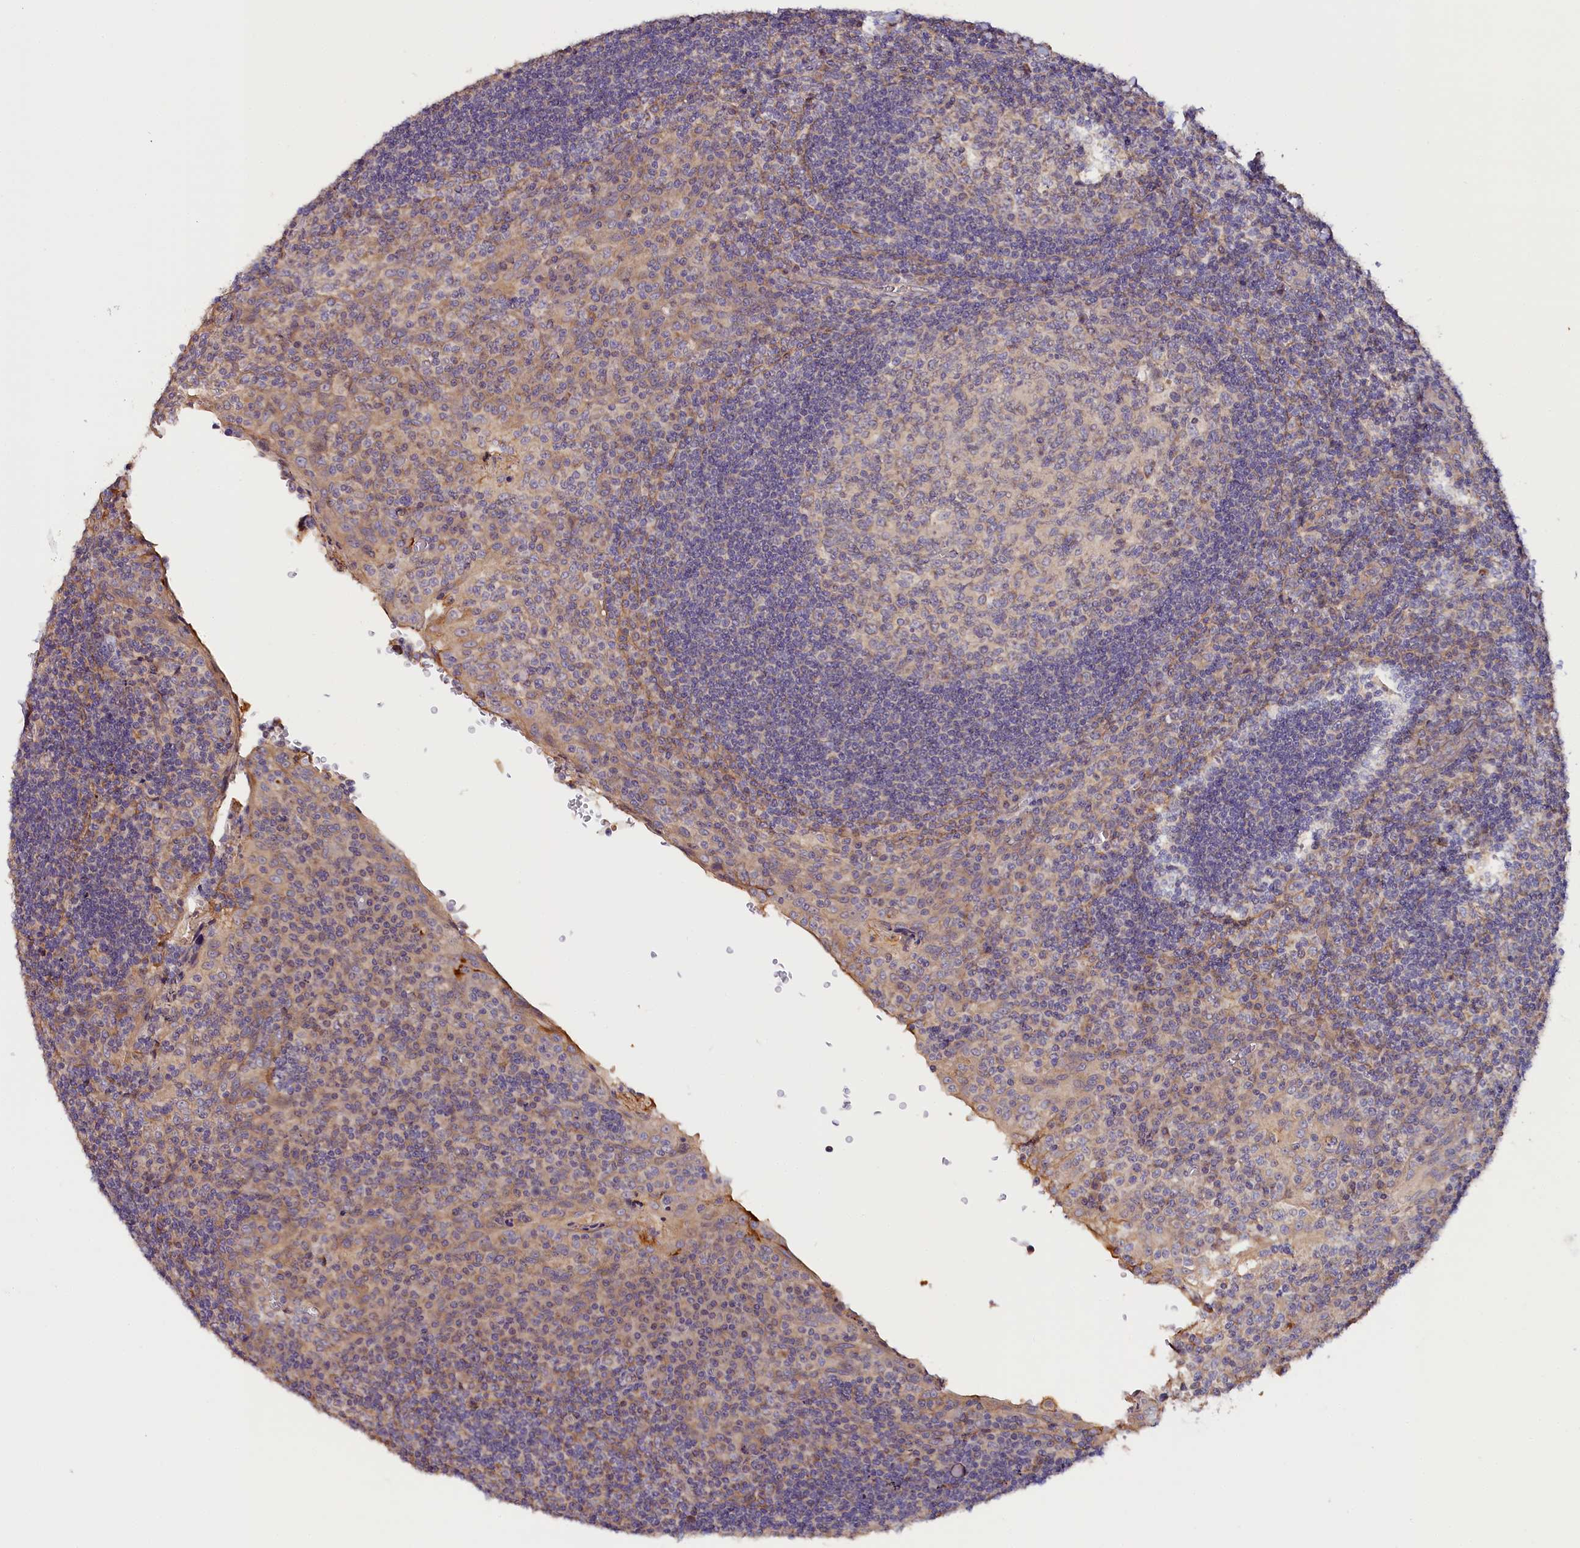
{"staining": {"intensity": "negative", "quantity": "none", "location": "none"}, "tissue": "tonsil", "cell_type": "Germinal center cells", "image_type": "normal", "snomed": [{"axis": "morphology", "description": "Normal tissue, NOS"}, {"axis": "topography", "description": "Tonsil"}], "caption": "IHC photomicrograph of benign tonsil: human tonsil stained with DAB reveals no significant protein staining in germinal center cells.", "gene": "KATNB1", "patient": {"sex": "male", "age": 17}}